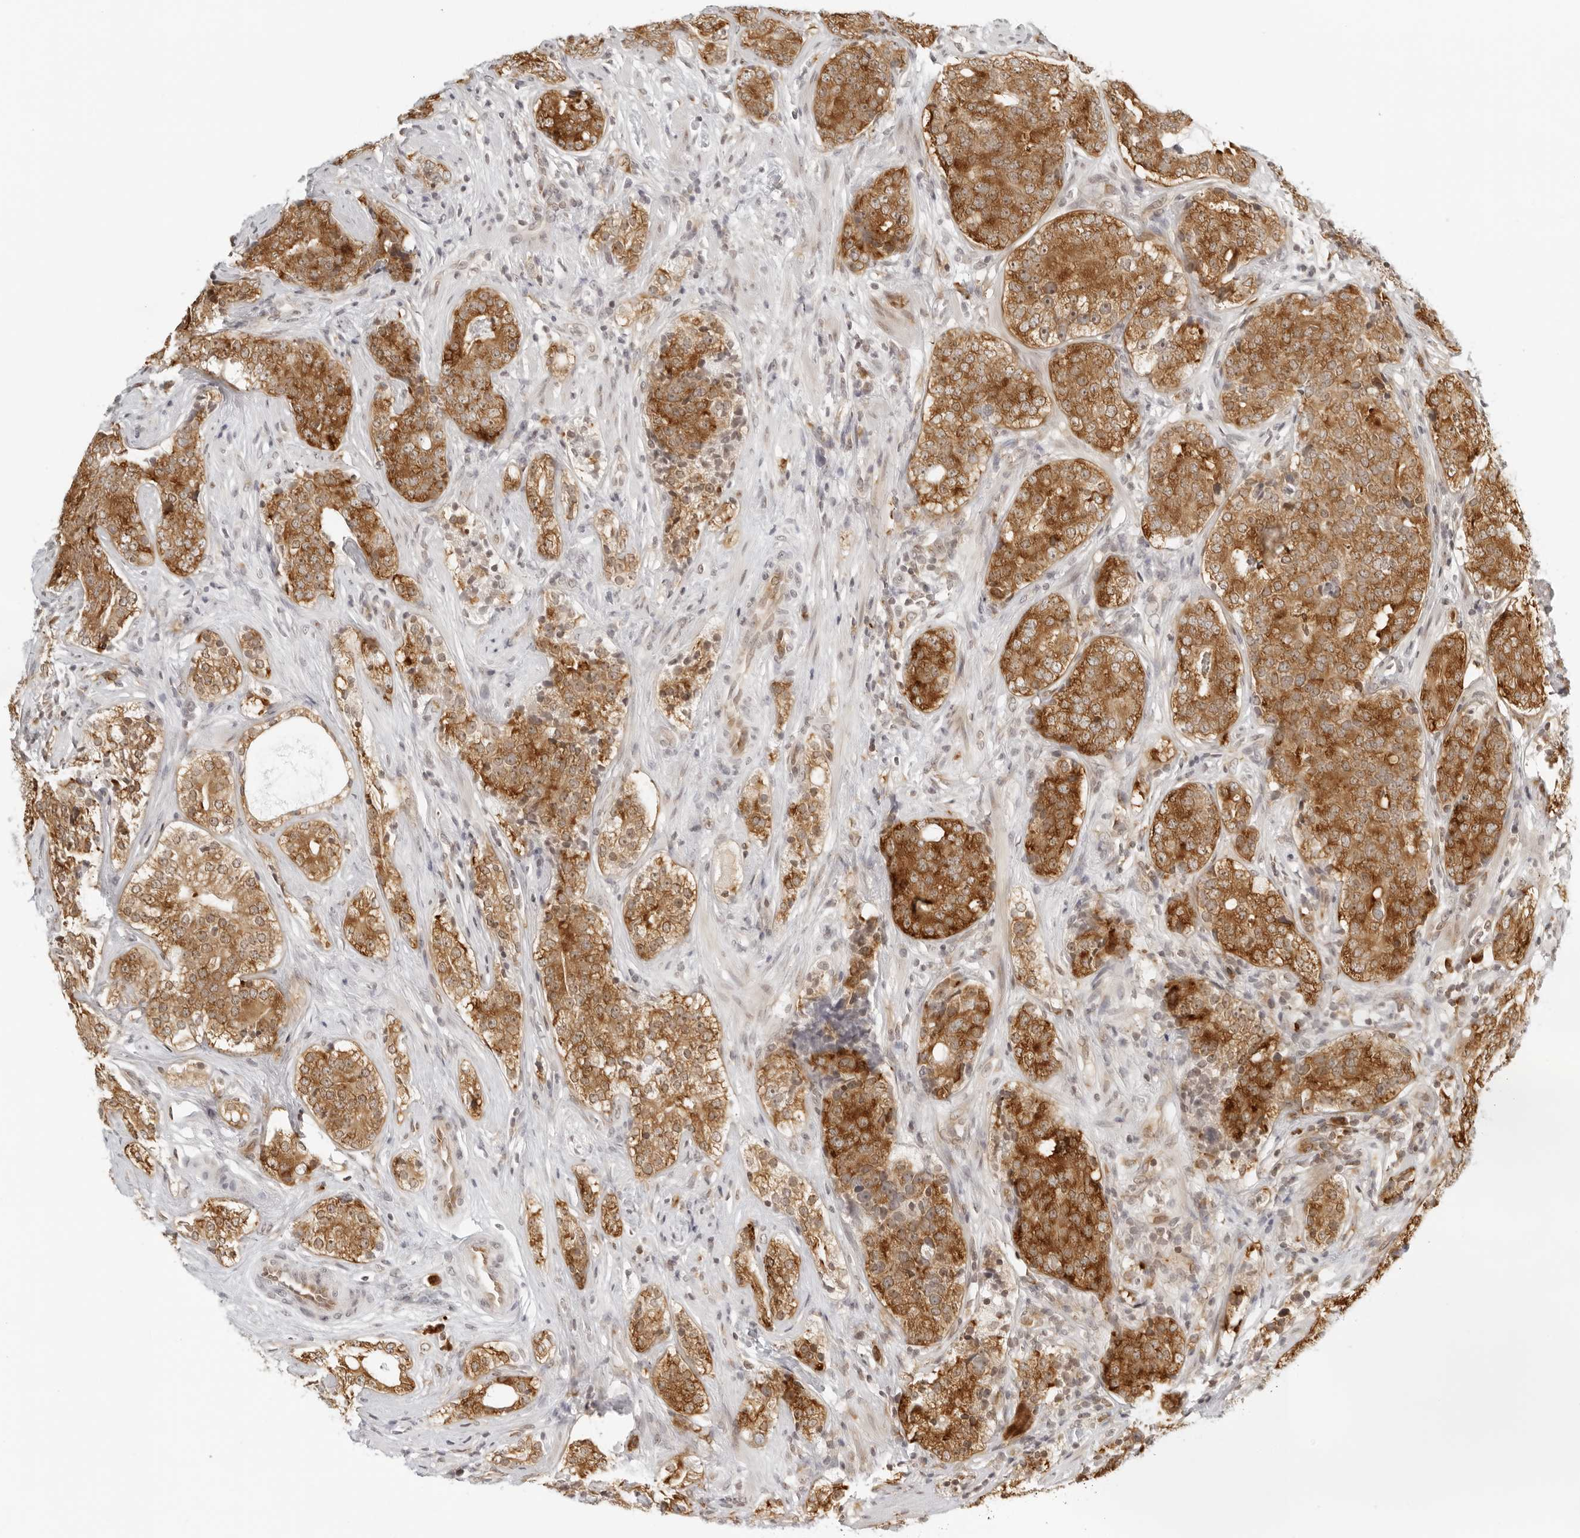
{"staining": {"intensity": "strong", "quantity": ">75%", "location": "cytoplasmic/membranous"}, "tissue": "prostate cancer", "cell_type": "Tumor cells", "image_type": "cancer", "snomed": [{"axis": "morphology", "description": "Adenocarcinoma, High grade"}, {"axis": "topography", "description": "Prostate"}], "caption": "Protein expression analysis of prostate adenocarcinoma (high-grade) demonstrates strong cytoplasmic/membranous staining in approximately >75% of tumor cells. Using DAB (3,3'-diaminobenzidine) (brown) and hematoxylin (blue) stains, captured at high magnification using brightfield microscopy.", "gene": "EIF4G1", "patient": {"sex": "male", "age": 56}}